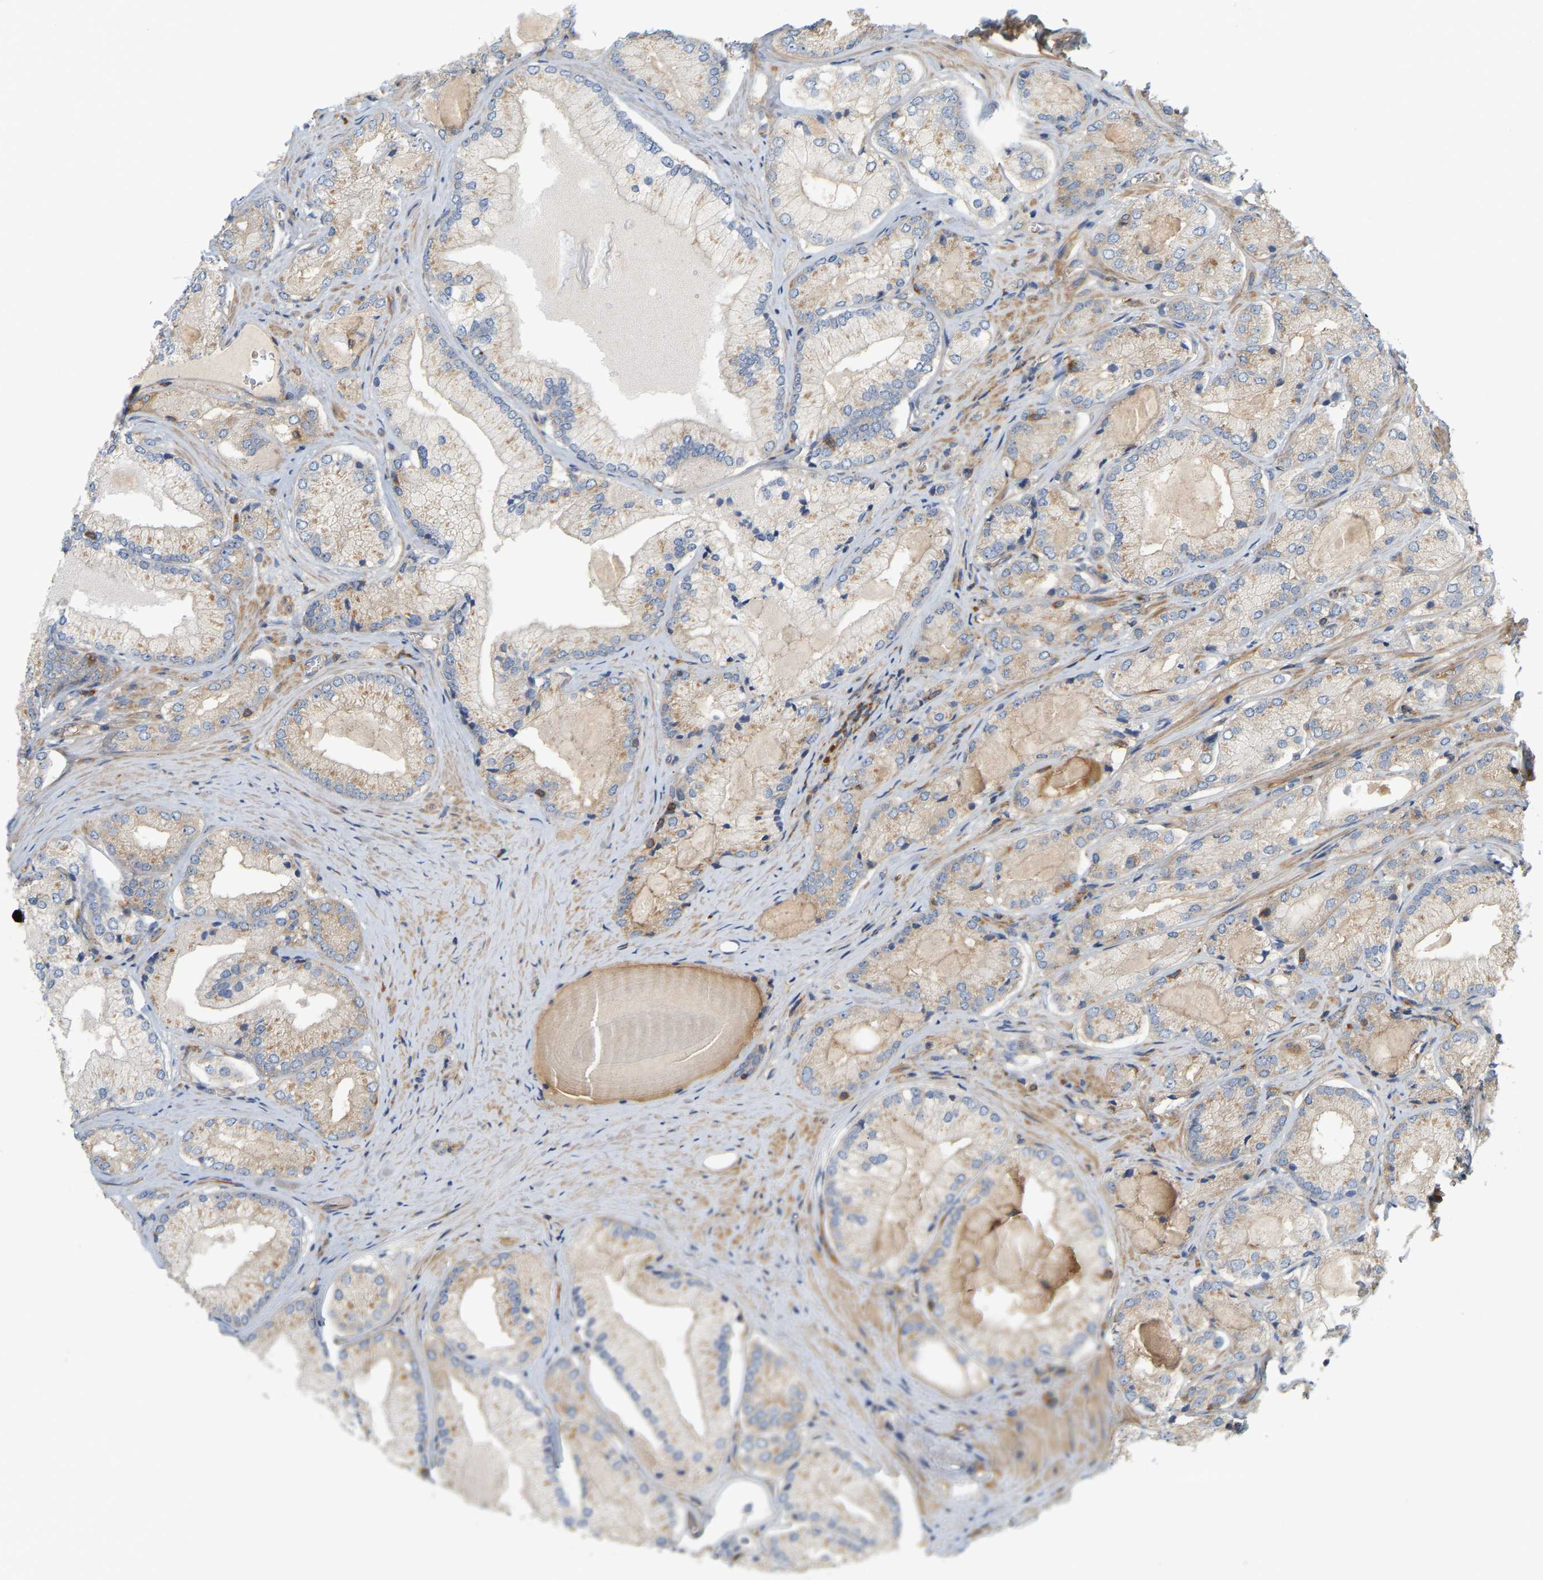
{"staining": {"intensity": "weak", "quantity": "<25%", "location": "cytoplasmic/membranous"}, "tissue": "prostate cancer", "cell_type": "Tumor cells", "image_type": "cancer", "snomed": [{"axis": "morphology", "description": "Adenocarcinoma, Low grade"}, {"axis": "topography", "description": "Prostate"}], "caption": "Prostate adenocarcinoma (low-grade) stained for a protein using IHC shows no staining tumor cells.", "gene": "AKAP13", "patient": {"sex": "male", "age": 65}}